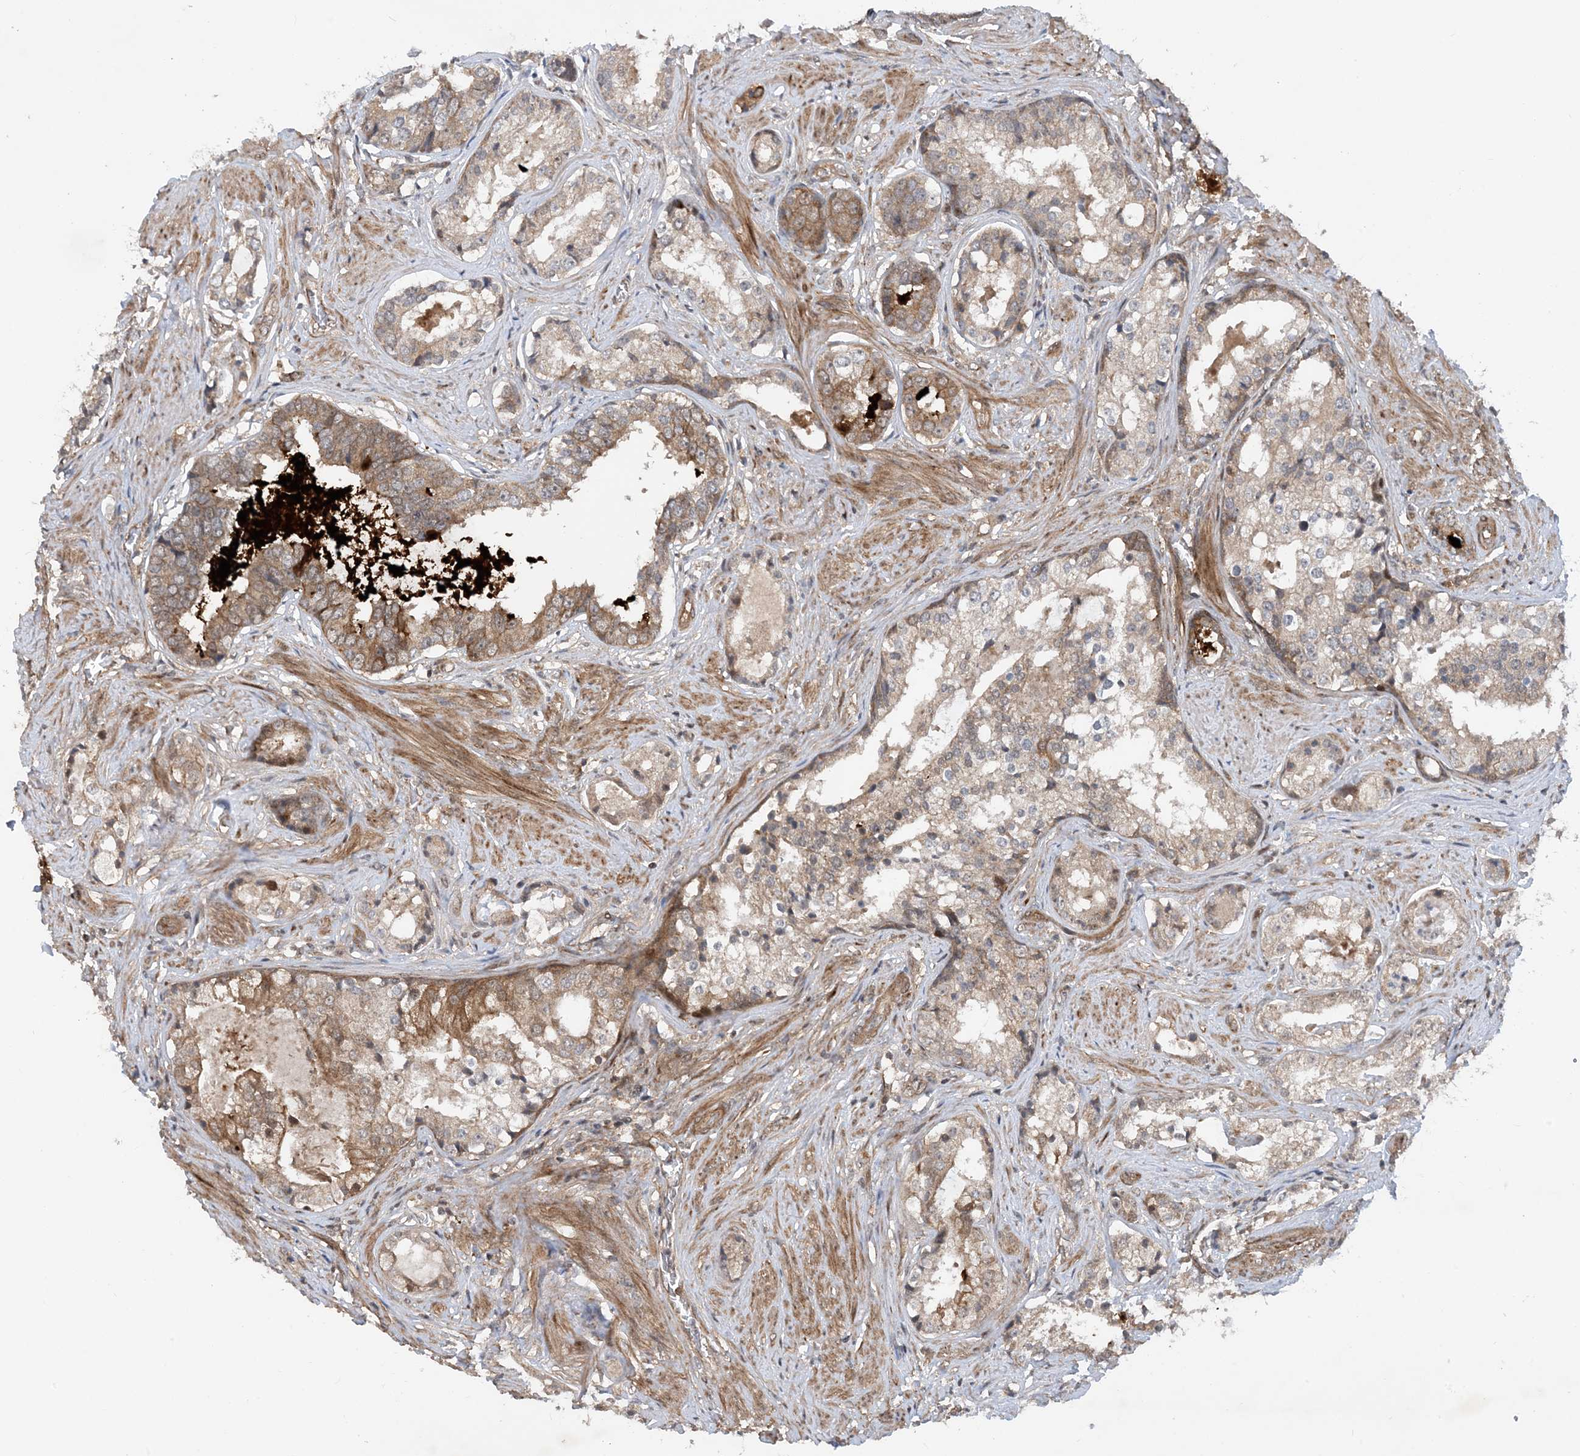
{"staining": {"intensity": "weak", "quantity": ">75%", "location": "cytoplasmic/membranous"}, "tissue": "prostate cancer", "cell_type": "Tumor cells", "image_type": "cancer", "snomed": [{"axis": "morphology", "description": "Adenocarcinoma, High grade"}, {"axis": "topography", "description": "Prostate"}], "caption": "Immunohistochemistry (IHC) (DAB) staining of human prostate cancer (high-grade adenocarcinoma) exhibits weak cytoplasmic/membranous protein expression in about >75% of tumor cells.", "gene": "HEMK1", "patient": {"sex": "male", "age": 58}}